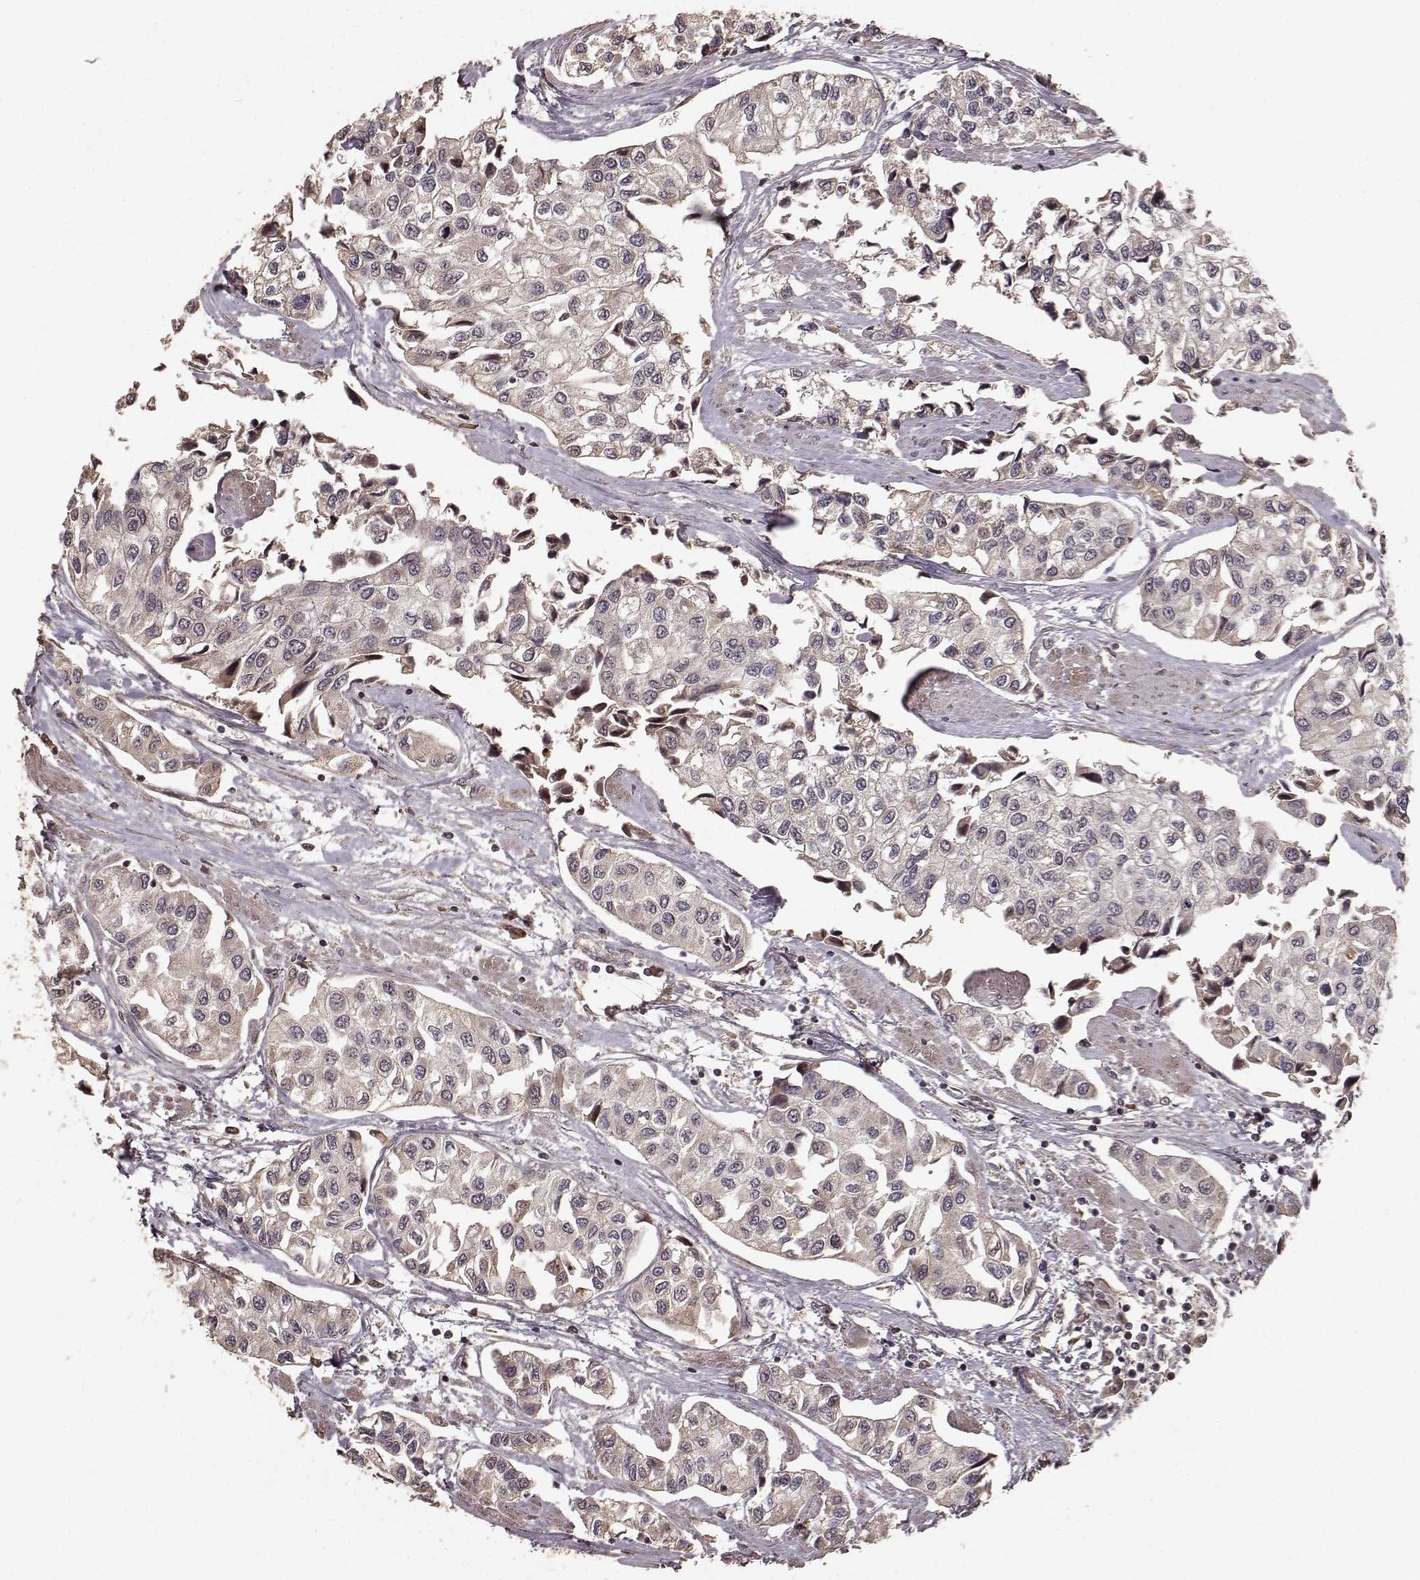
{"staining": {"intensity": "moderate", "quantity": "<25%", "location": "cytoplasmic/membranous"}, "tissue": "urothelial cancer", "cell_type": "Tumor cells", "image_type": "cancer", "snomed": [{"axis": "morphology", "description": "Urothelial carcinoma, High grade"}, {"axis": "topography", "description": "Urinary bladder"}], "caption": "Urothelial cancer stained for a protein reveals moderate cytoplasmic/membranous positivity in tumor cells.", "gene": "USP15", "patient": {"sex": "male", "age": 73}}